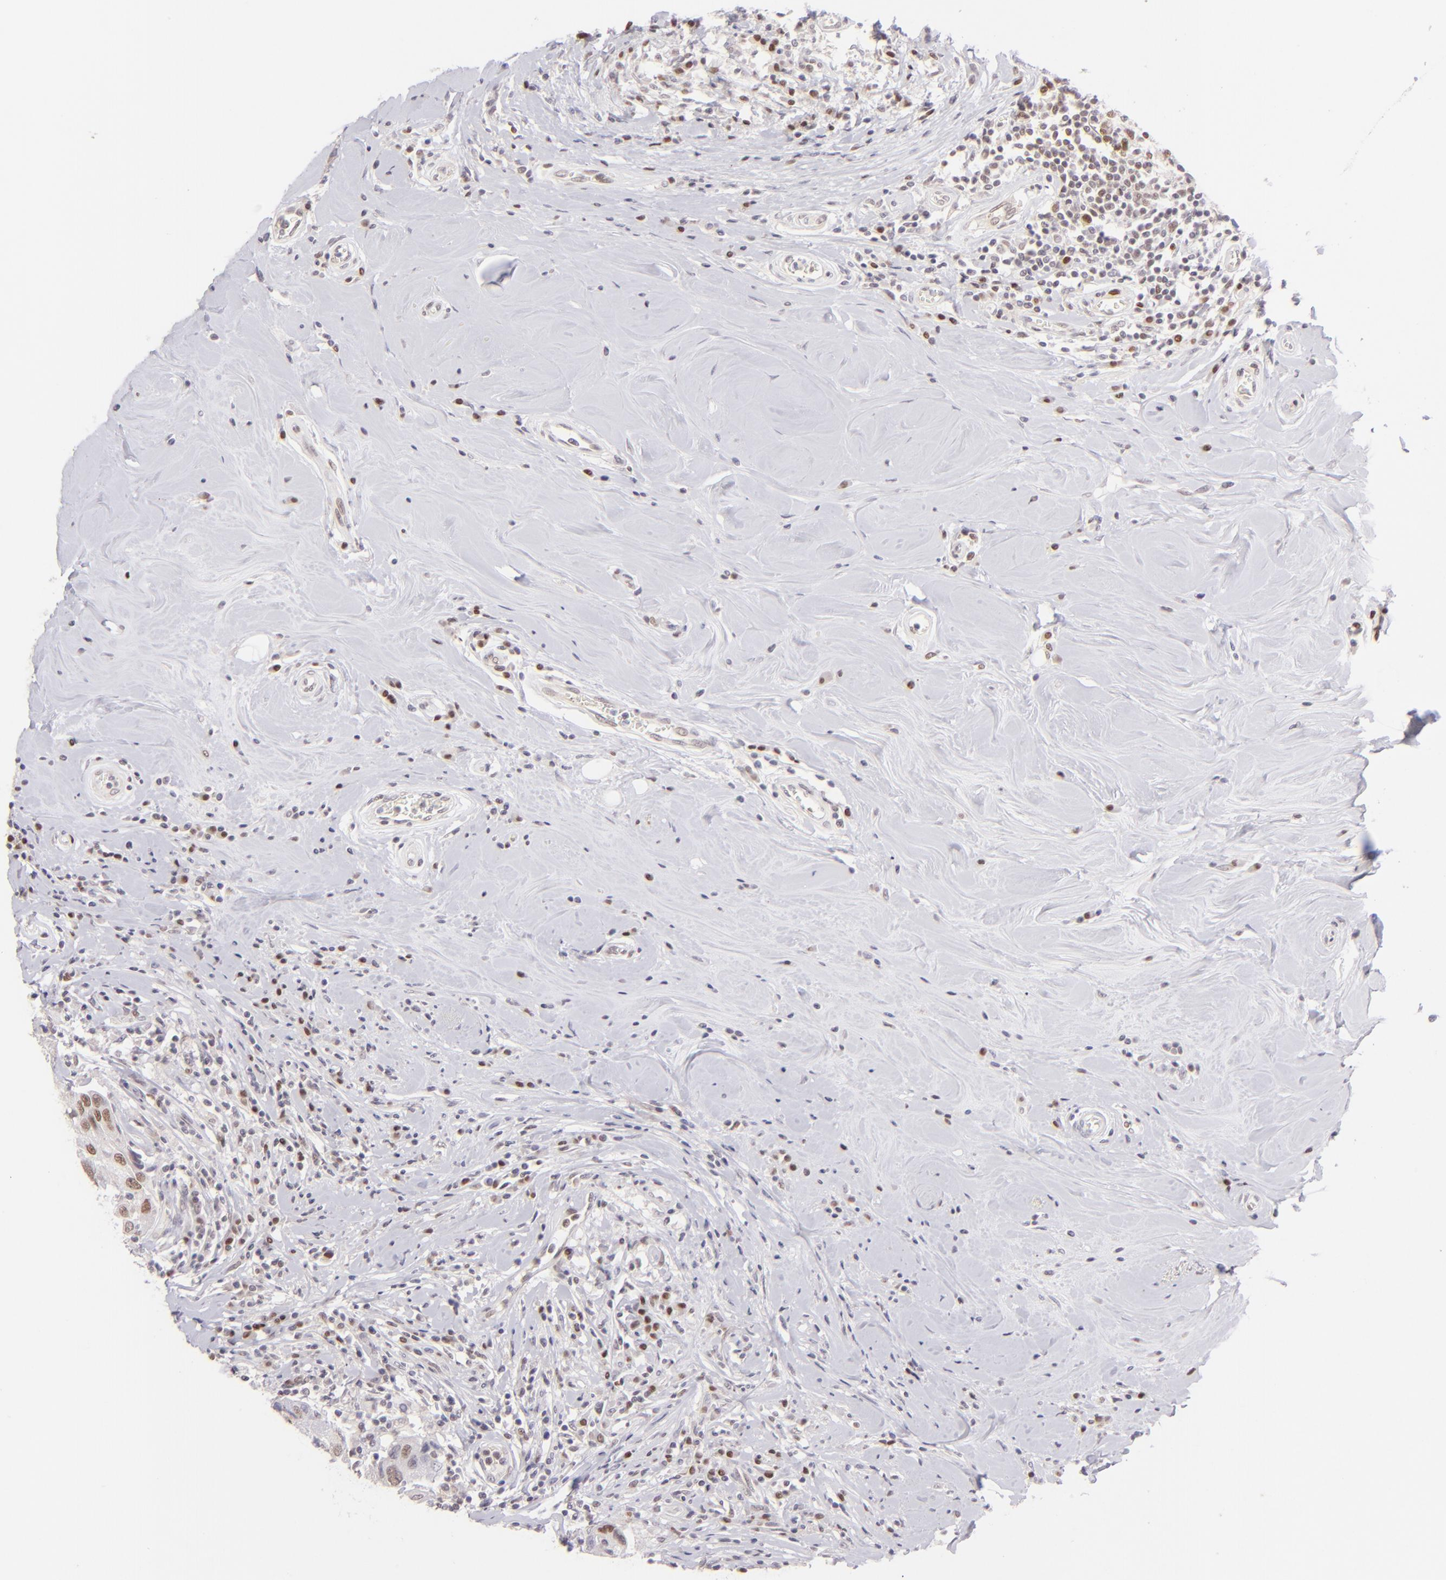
{"staining": {"intensity": "moderate", "quantity": ">75%", "location": "nuclear"}, "tissue": "breast cancer", "cell_type": "Tumor cells", "image_type": "cancer", "snomed": [{"axis": "morphology", "description": "Duct carcinoma"}, {"axis": "topography", "description": "Breast"}], "caption": "Breast cancer (invasive ductal carcinoma) tissue exhibits moderate nuclear positivity in about >75% of tumor cells", "gene": "POU2F1", "patient": {"sex": "female", "age": 27}}